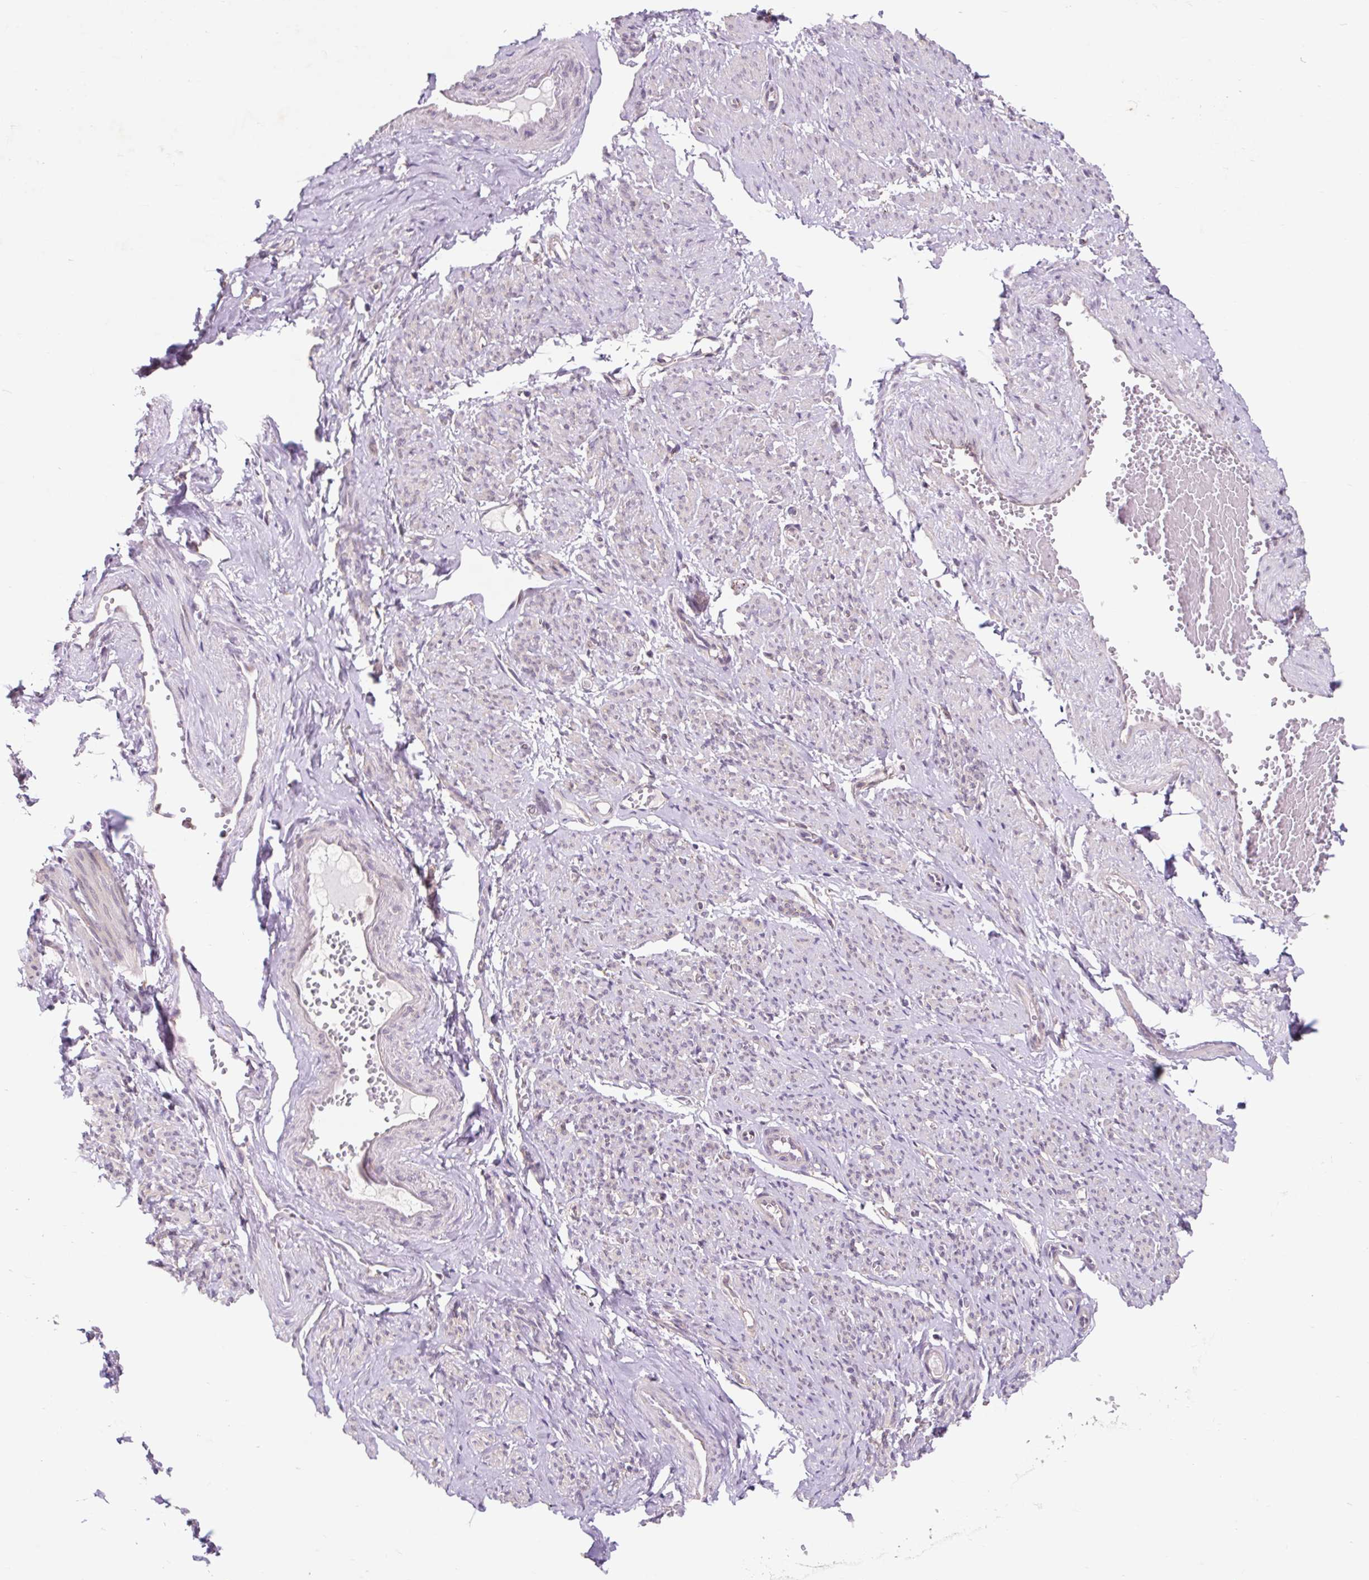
{"staining": {"intensity": "weak", "quantity": "<25%", "location": "nuclear"}, "tissue": "smooth muscle", "cell_type": "Smooth muscle cells", "image_type": "normal", "snomed": [{"axis": "morphology", "description": "Normal tissue, NOS"}, {"axis": "topography", "description": "Smooth muscle"}], "caption": "IHC histopathology image of benign smooth muscle stained for a protein (brown), which exhibits no positivity in smooth muscle cells.", "gene": "HFE", "patient": {"sex": "female", "age": 65}}